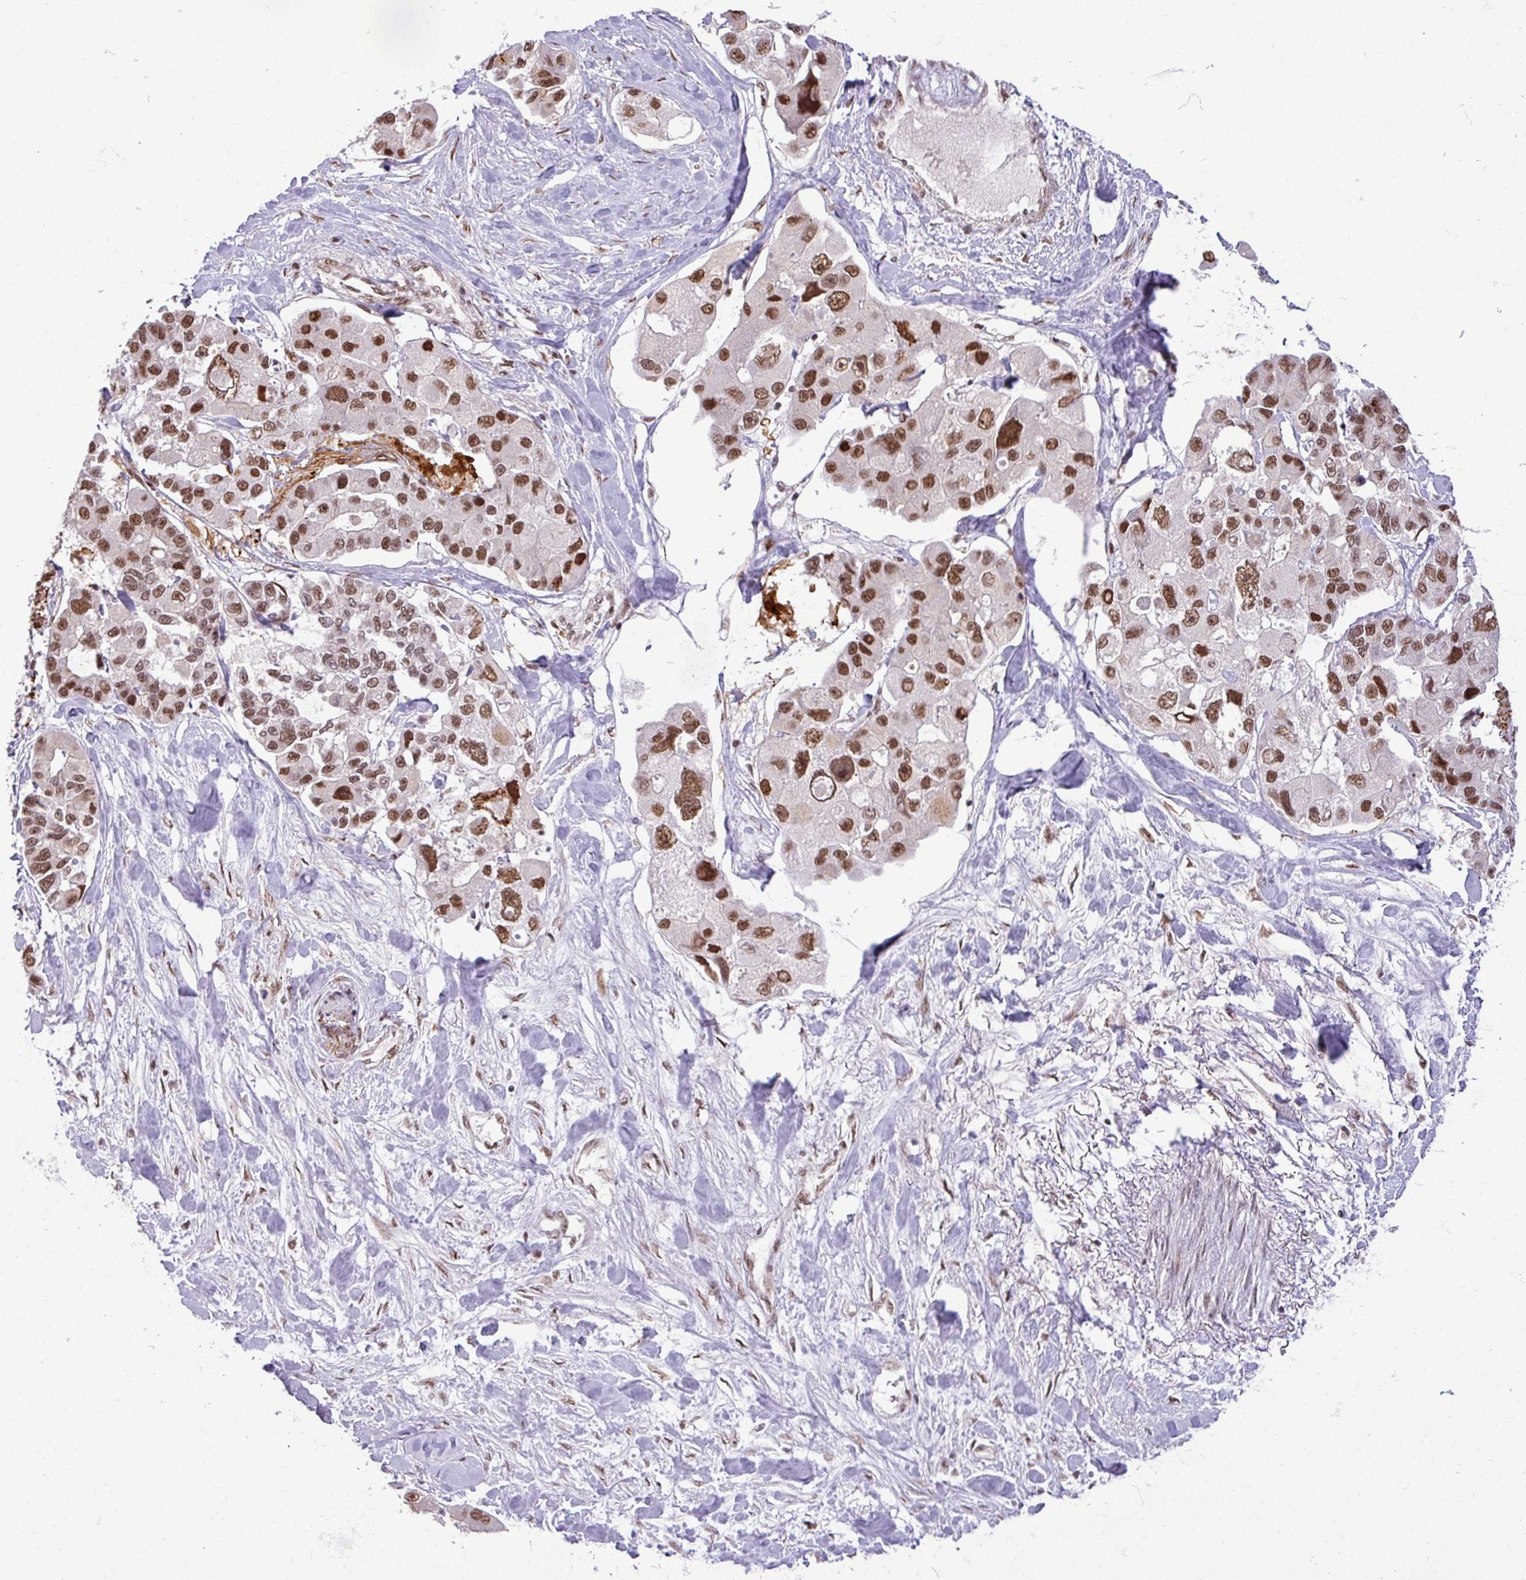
{"staining": {"intensity": "strong", "quantity": ">75%", "location": "nuclear"}, "tissue": "lung cancer", "cell_type": "Tumor cells", "image_type": "cancer", "snomed": [{"axis": "morphology", "description": "Adenocarcinoma, NOS"}, {"axis": "topography", "description": "Lung"}], "caption": "This image reveals immunohistochemistry staining of lung adenocarcinoma, with high strong nuclear expression in approximately >75% of tumor cells.", "gene": "PTPN20", "patient": {"sex": "female", "age": 54}}